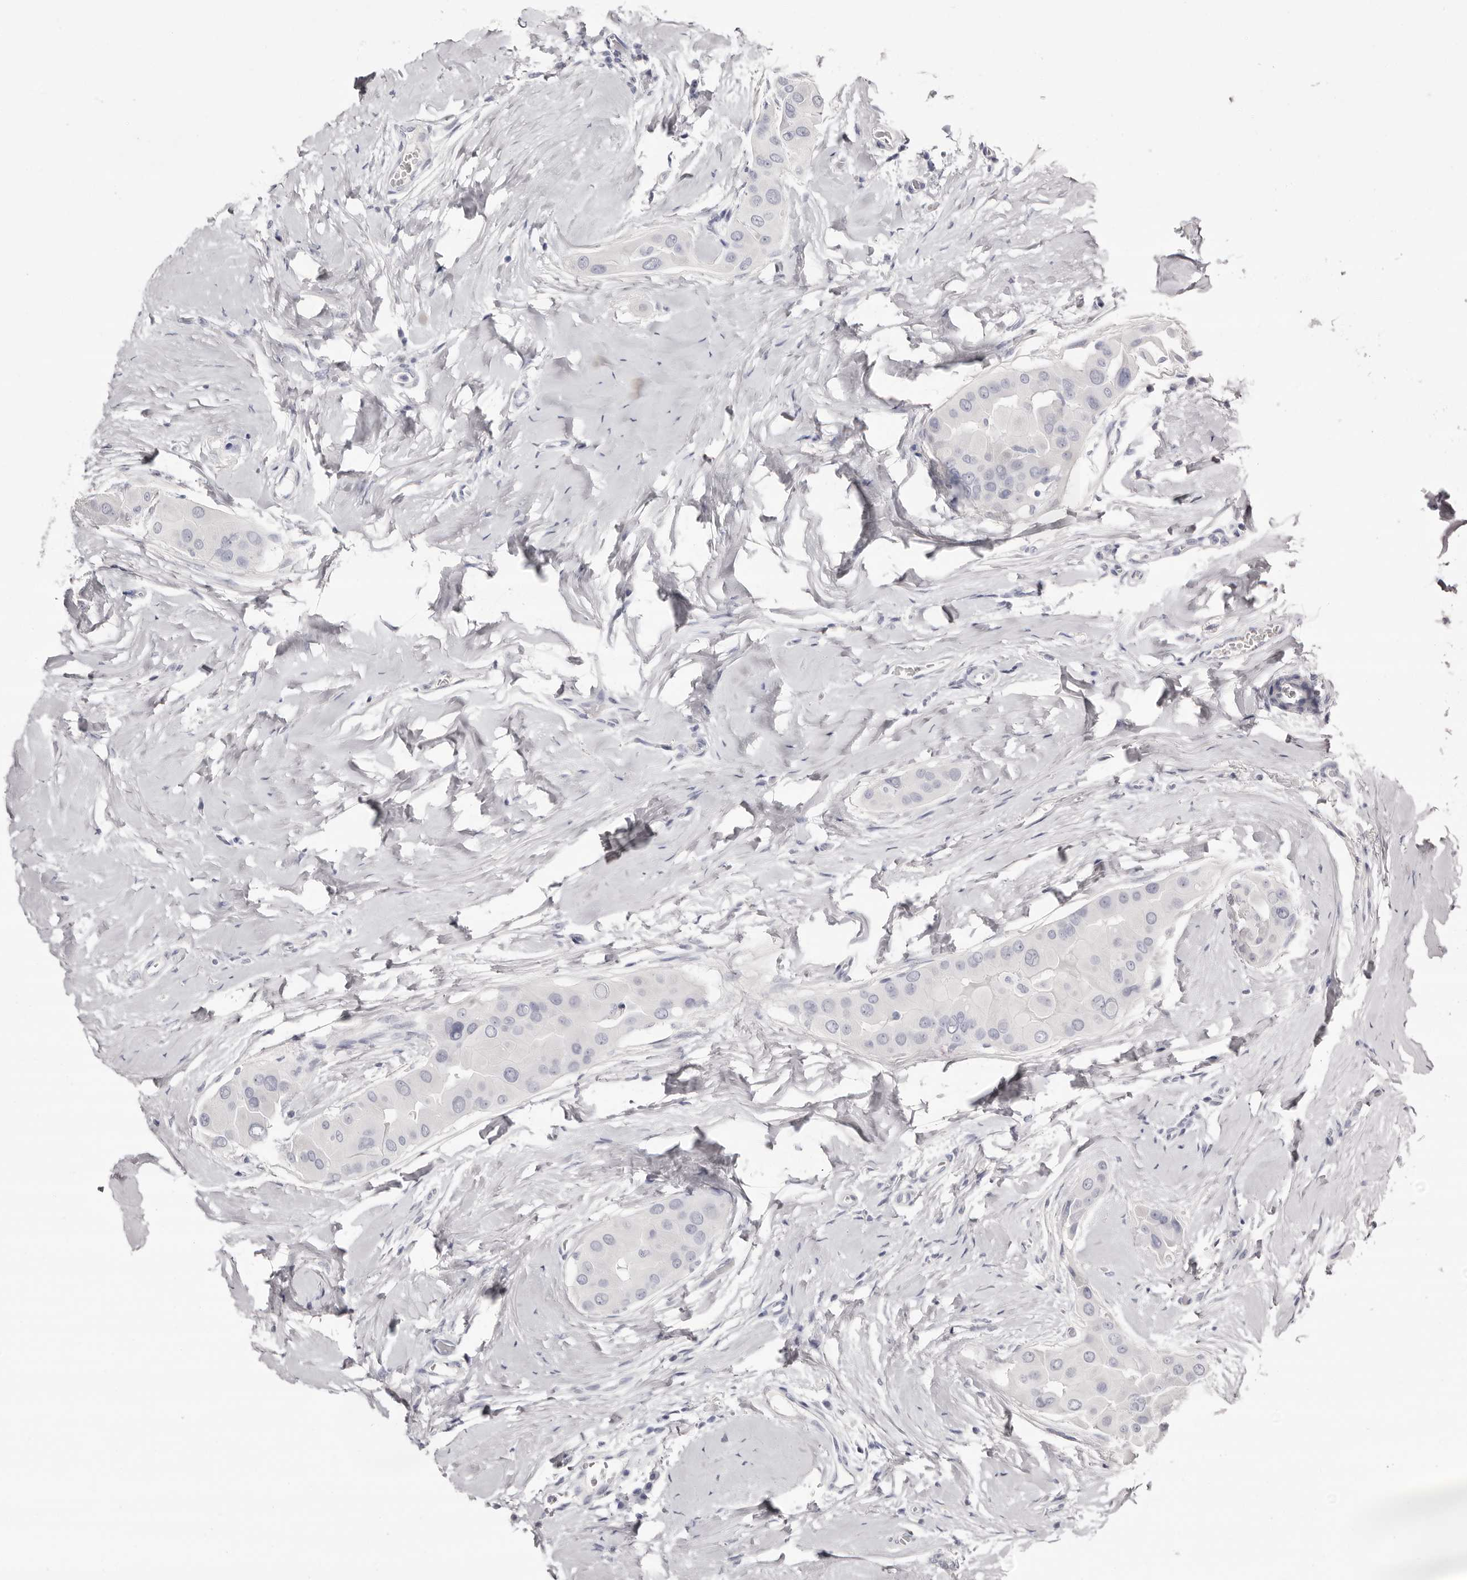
{"staining": {"intensity": "negative", "quantity": "none", "location": "none"}, "tissue": "thyroid cancer", "cell_type": "Tumor cells", "image_type": "cancer", "snomed": [{"axis": "morphology", "description": "Papillary adenocarcinoma, NOS"}, {"axis": "topography", "description": "Thyroid gland"}], "caption": "Immunohistochemical staining of human thyroid cancer reveals no significant expression in tumor cells.", "gene": "LPO", "patient": {"sex": "male", "age": 33}}